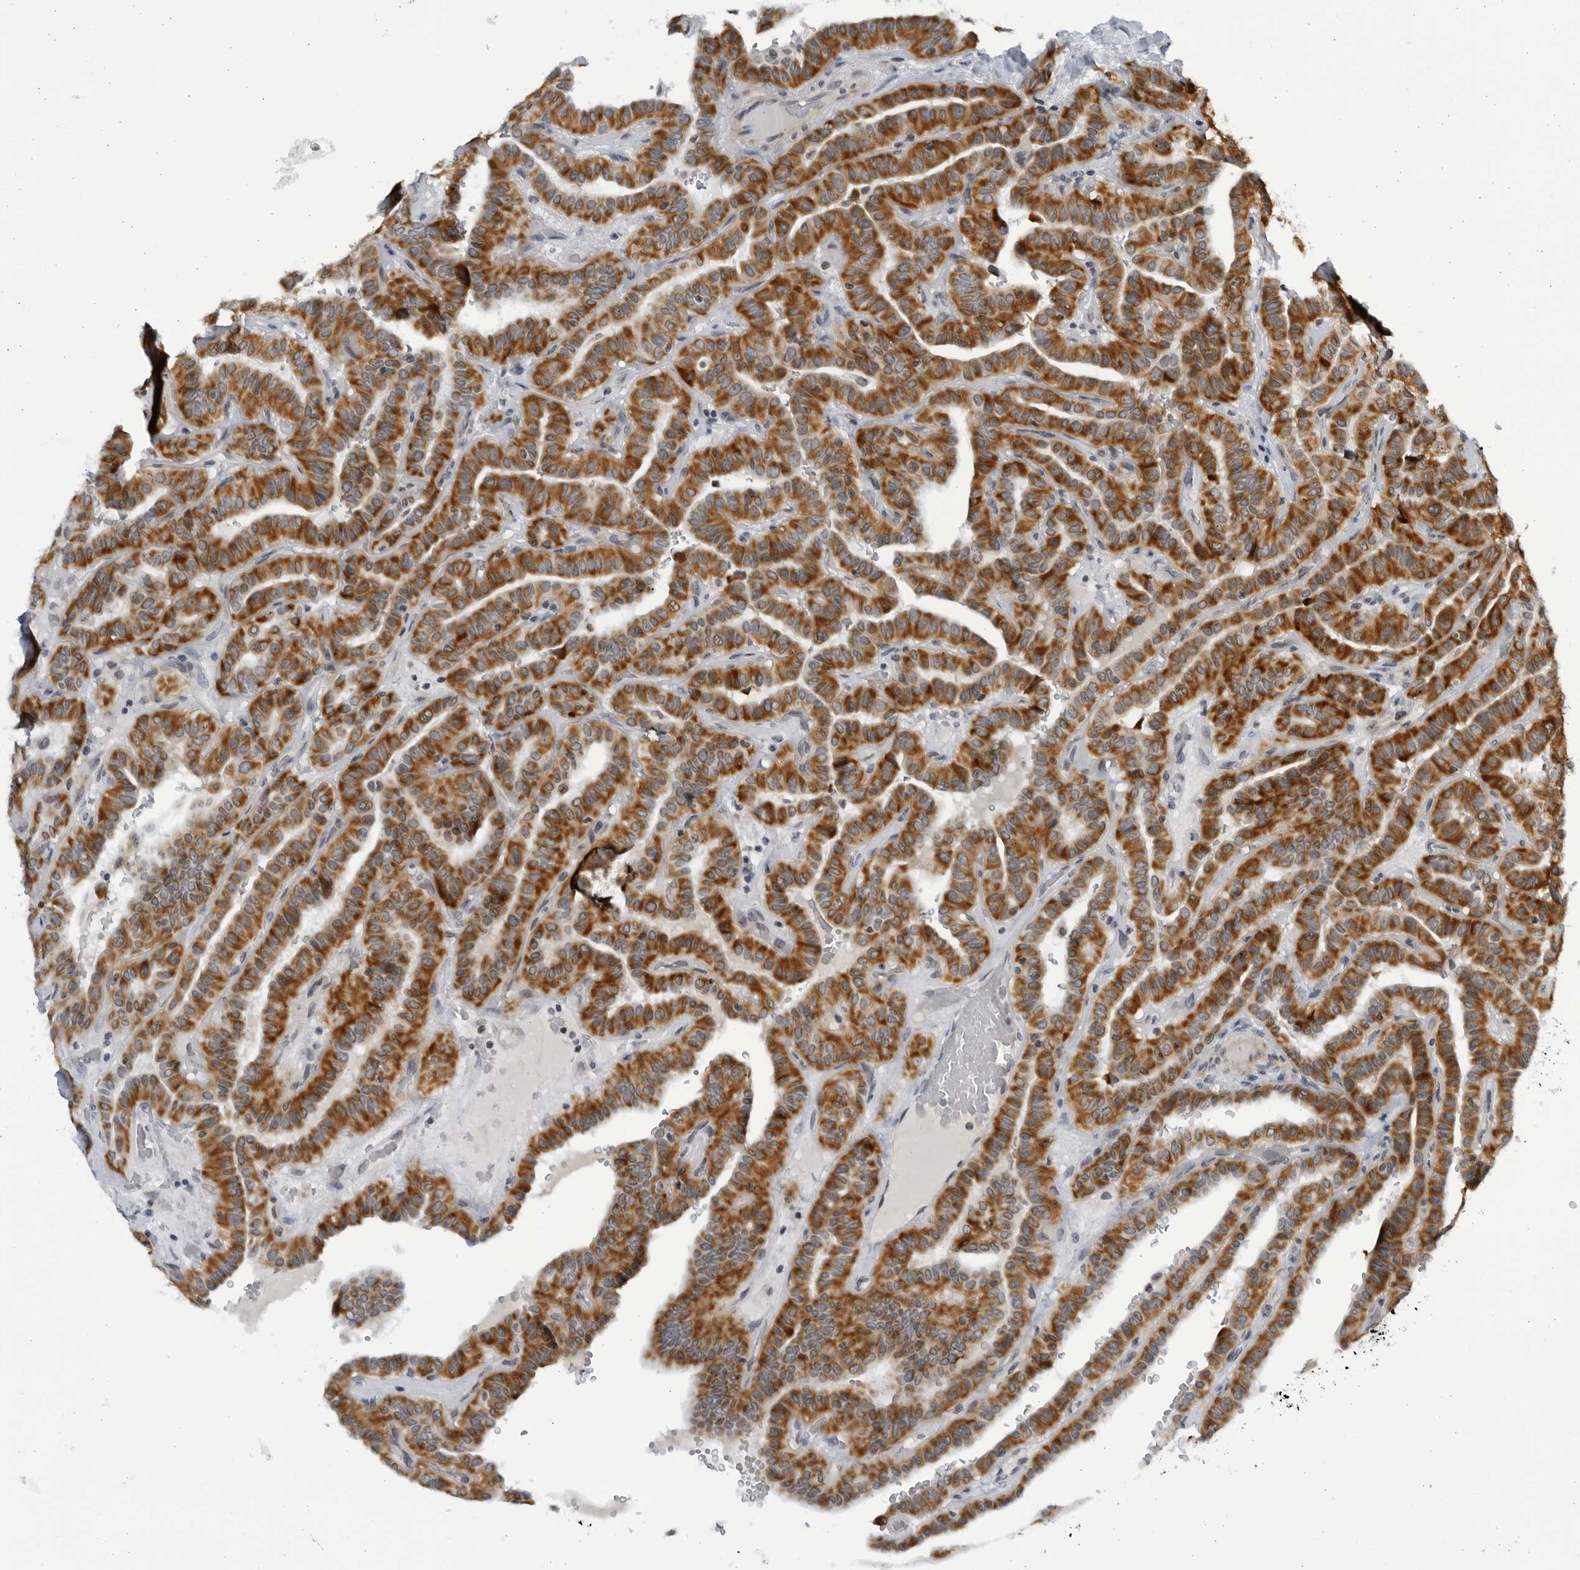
{"staining": {"intensity": "strong", "quantity": ">75%", "location": "cytoplasmic/membranous"}, "tissue": "thyroid cancer", "cell_type": "Tumor cells", "image_type": "cancer", "snomed": [{"axis": "morphology", "description": "Papillary adenocarcinoma, NOS"}, {"axis": "topography", "description": "Thyroid gland"}], "caption": "Immunohistochemical staining of human thyroid papillary adenocarcinoma shows high levels of strong cytoplasmic/membranous protein expression in about >75% of tumor cells. (brown staining indicates protein expression, while blue staining denotes nuclei).", "gene": "SLC25A22", "patient": {"sex": "male", "age": 77}}